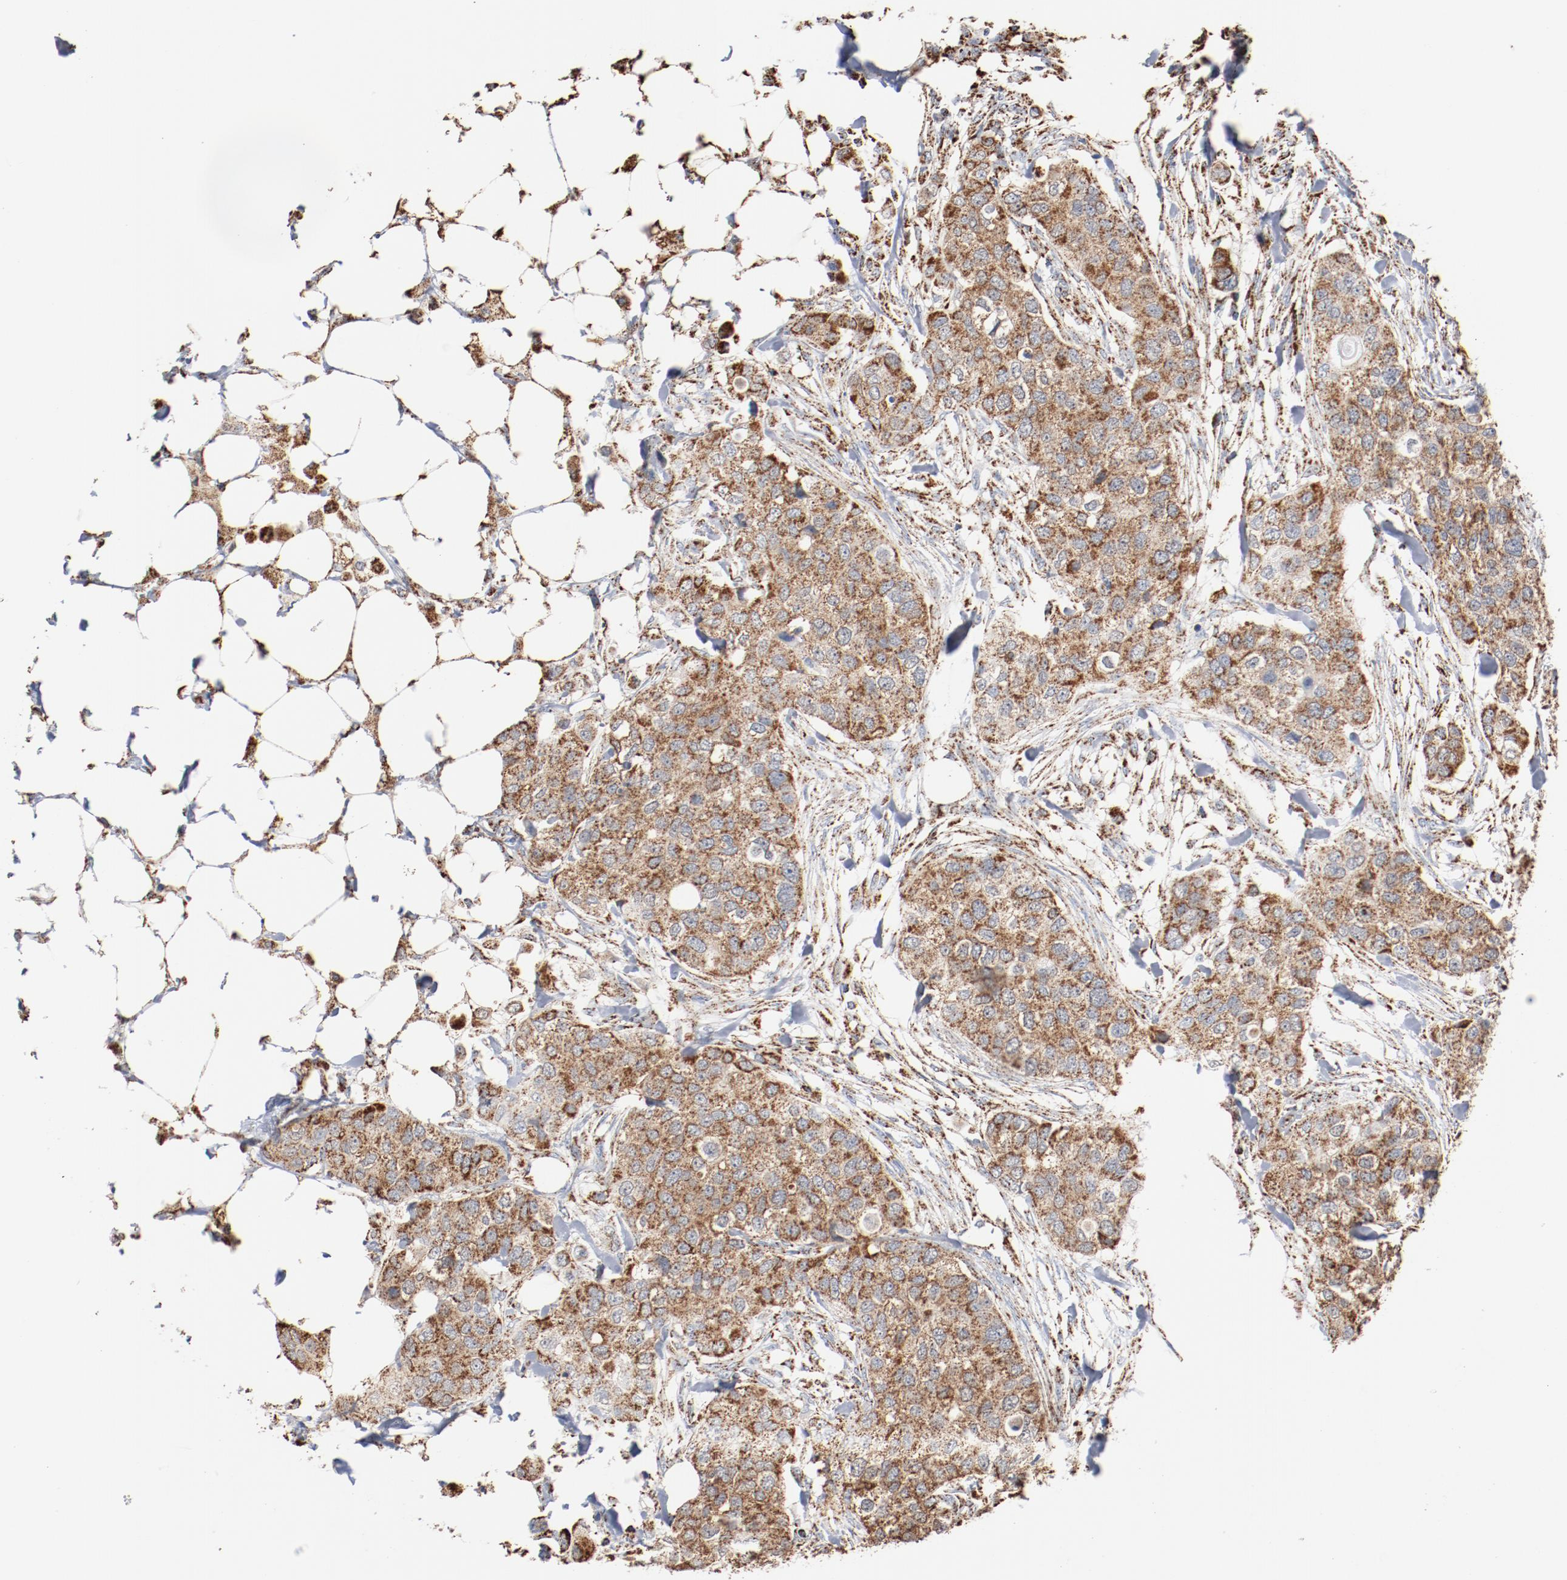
{"staining": {"intensity": "strong", "quantity": ">75%", "location": "cytoplasmic/membranous"}, "tissue": "breast cancer", "cell_type": "Tumor cells", "image_type": "cancer", "snomed": [{"axis": "morphology", "description": "Normal tissue, NOS"}, {"axis": "morphology", "description": "Duct carcinoma"}, {"axis": "topography", "description": "Breast"}], "caption": "Strong cytoplasmic/membranous staining for a protein is identified in about >75% of tumor cells of intraductal carcinoma (breast) using IHC.", "gene": "NDUFS4", "patient": {"sex": "female", "age": 49}}